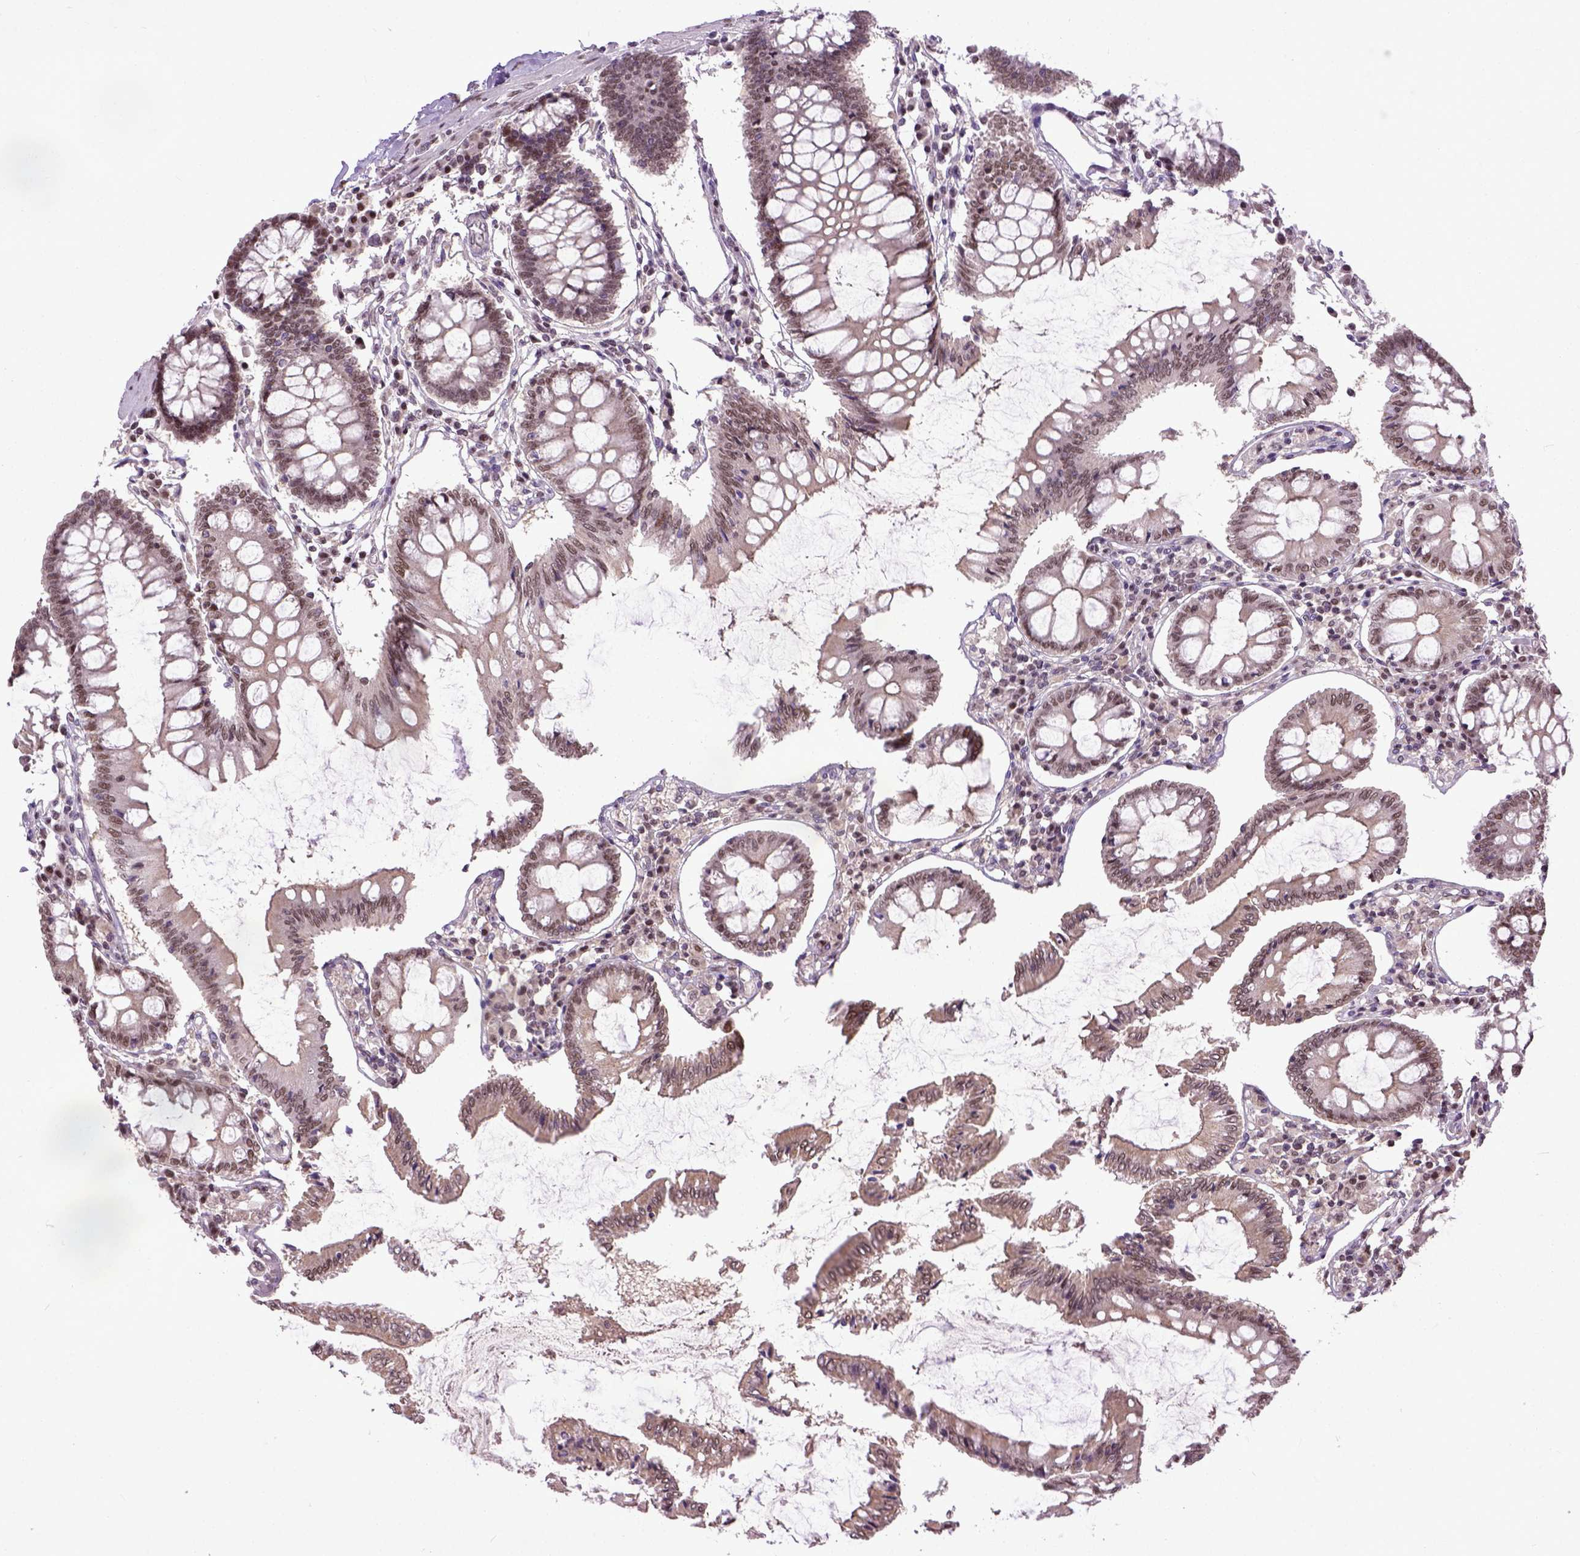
{"staining": {"intensity": "moderate", "quantity": ">75%", "location": "nuclear"}, "tissue": "colon", "cell_type": "Endothelial cells", "image_type": "normal", "snomed": [{"axis": "morphology", "description": "Normal tissue, NOS"}, {"axis": "morphology", "description": "Adenocarcinoma, NOS"}, {"axis": "topography", "description": "Colon"}], "caption": "A high-resolution photomicrograph shows immunohistochemistry (IHC) staining of benign colon, which reveals moderate nuclear expression in approximately >75% of endothelial cells. The staining was performed using DAB (3,3'-diaminobenzidine), with brown indicating positive protein expression. Nuclei are stained blue with hematoxylin.", "gene": "UBA3", "patient": {"sex": "male", "age": 83}}